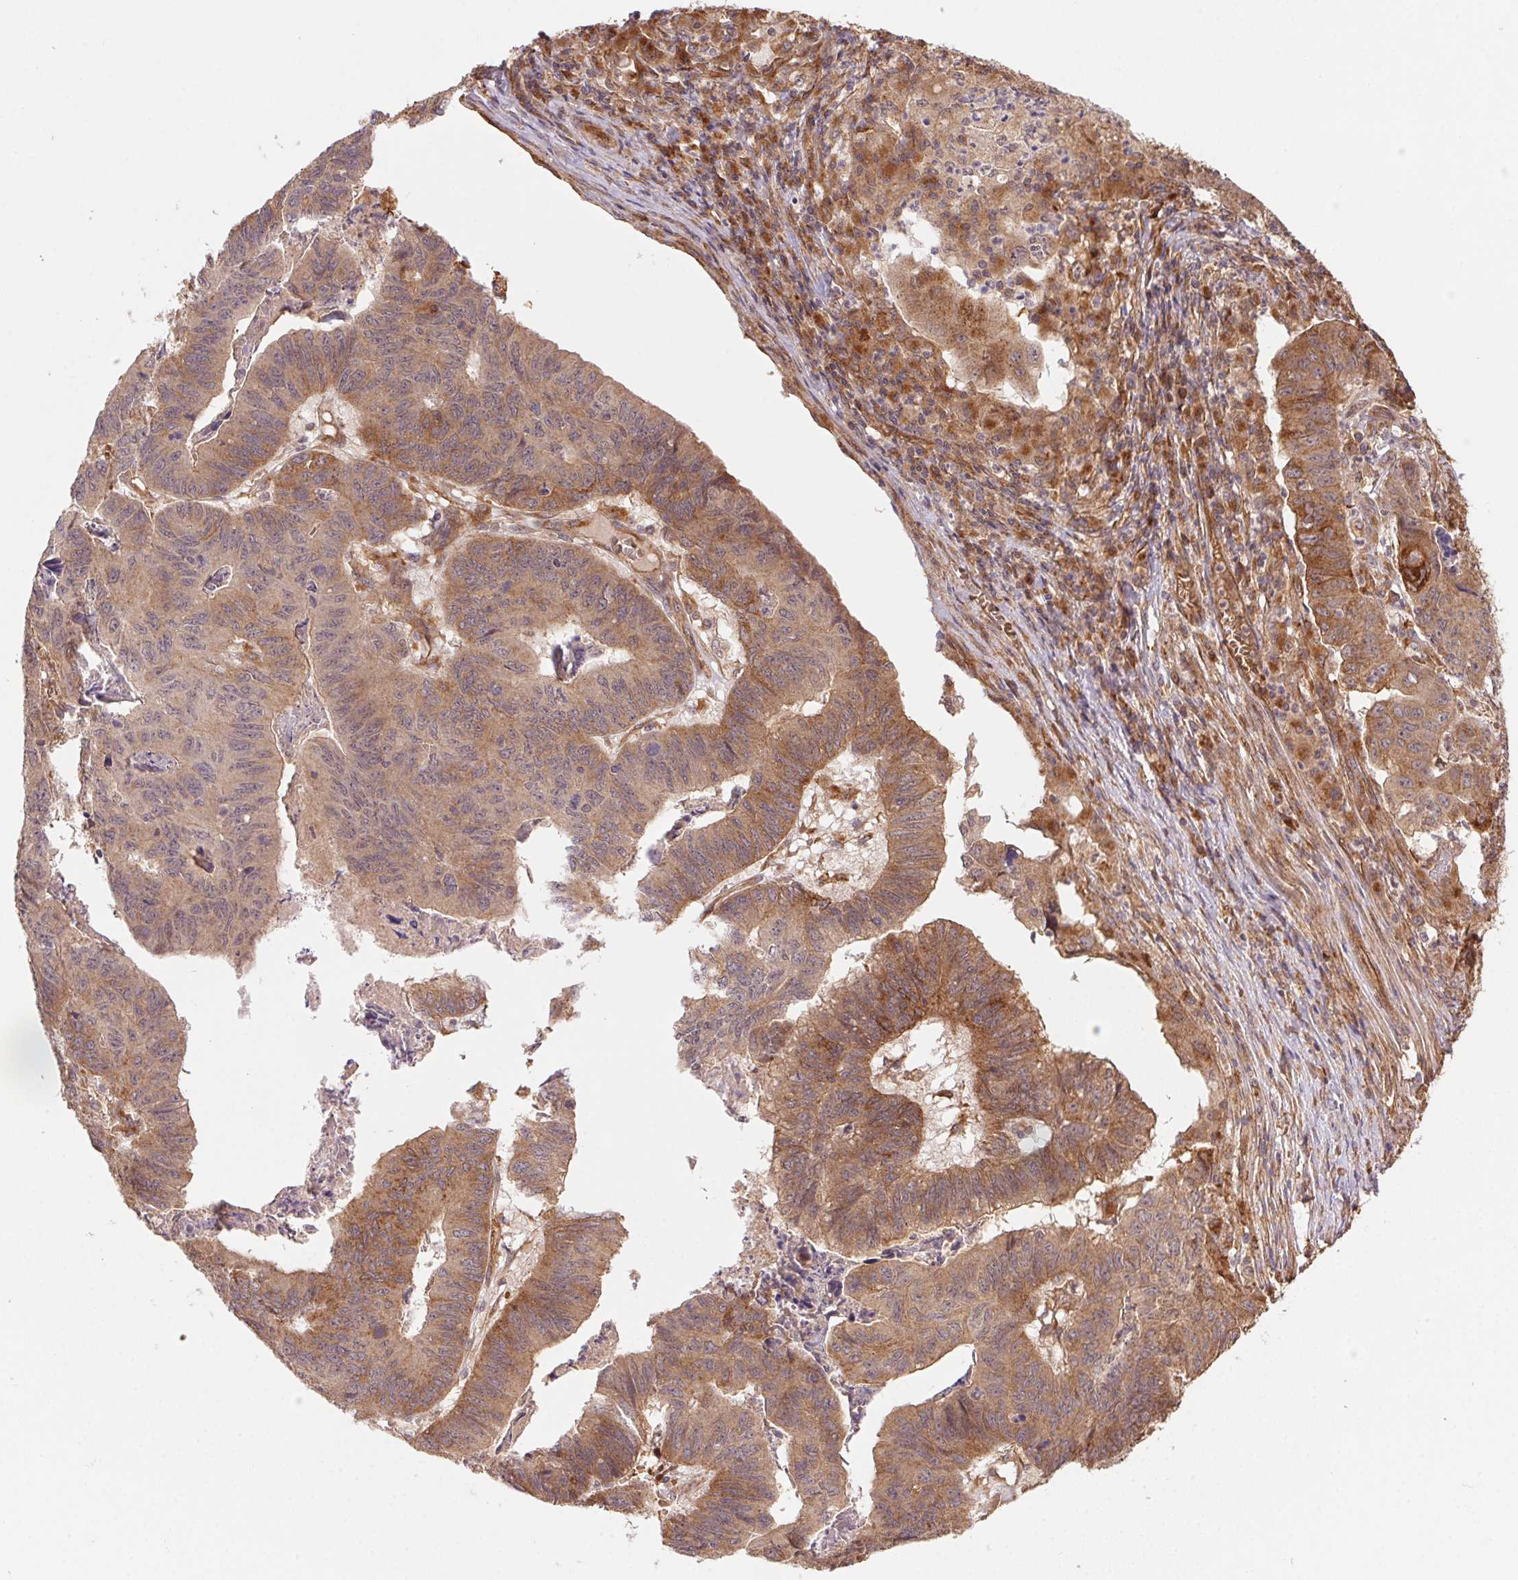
{"staining": {"intensity": "moderate", "quantity": ">75%", "location": "cytoplasmic/membranous"}, "tissue": "stomach cancer", "cell_type": "Tumor cells", "image_type": "cancer", "snomed": [{"axis": "morphology", "description": "Adenocarcinoma, NOS"}, {"axis": "topography", "description": "Stomach, lower"}], "caption": "High-power microscopy captured an immunohistochemistry (IHC) histopathology image of adenocarcinoma (stomach), revealing moderate cytoplasmic/membranous positivity in approximately >75% of tumor cells.", "gene": "USE1", "patient": {"sex": "male", "age": 77}}